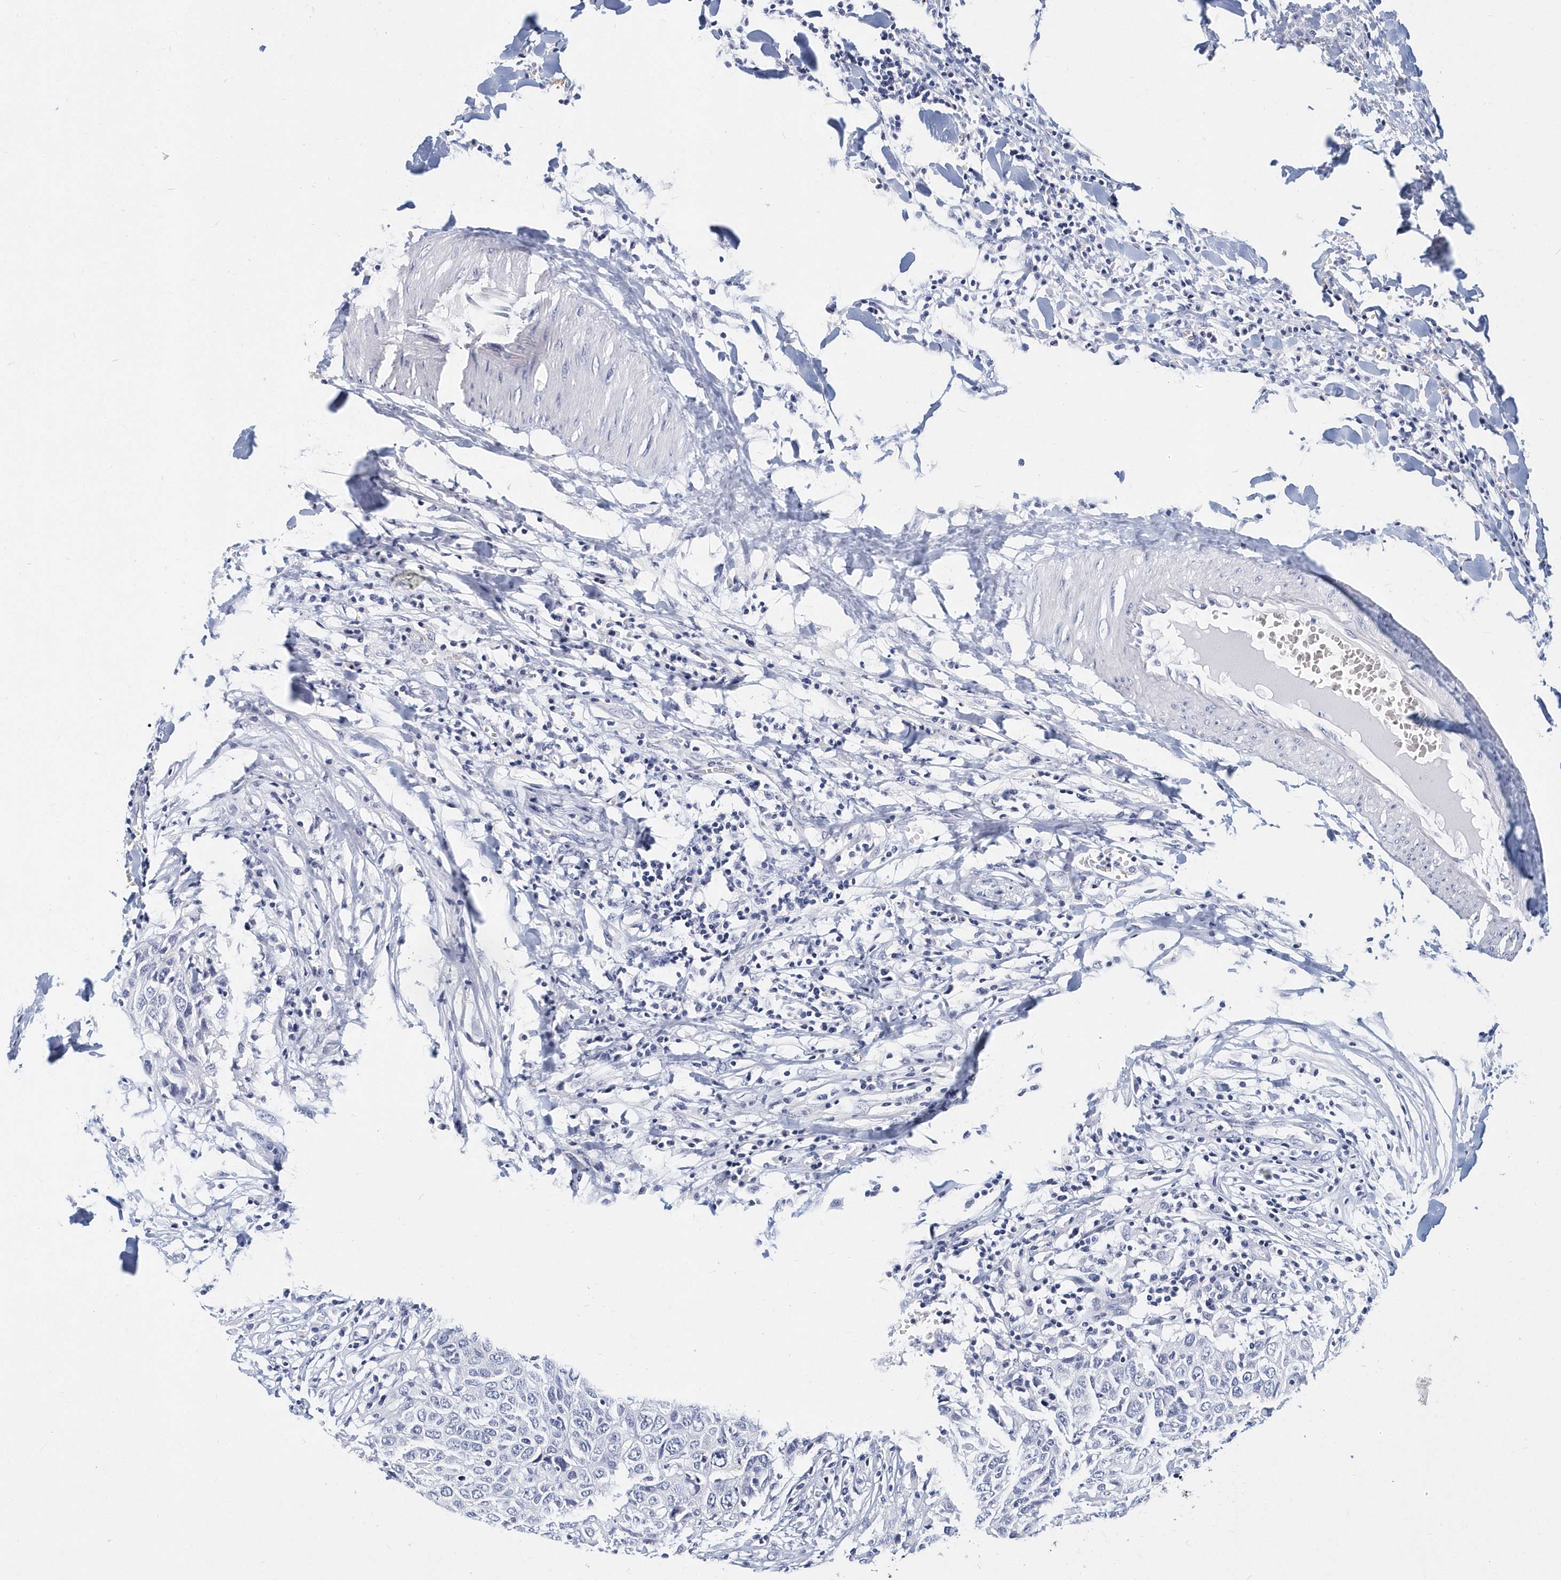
{"staining": {"intensity": "negative", "quantity": "none", "location": "none"}, "tissue": "head and neck cancer", "cell_type": "Tumor cells", "image_type": "cancer", "snomed": [{"axis": "morphology", "description": "Squamous cell carcinoma, NOS"}, {"axis": "topography", "description": "Head-Neck"}], "caption": "Human squamous cell carcinoma (head and neck) stained for a protein using immunohistochemistry (IHC) reveals no expression in tumor cells.", "gene": "ITGA2B", "patient": {"sex": "male", "age": 66}}